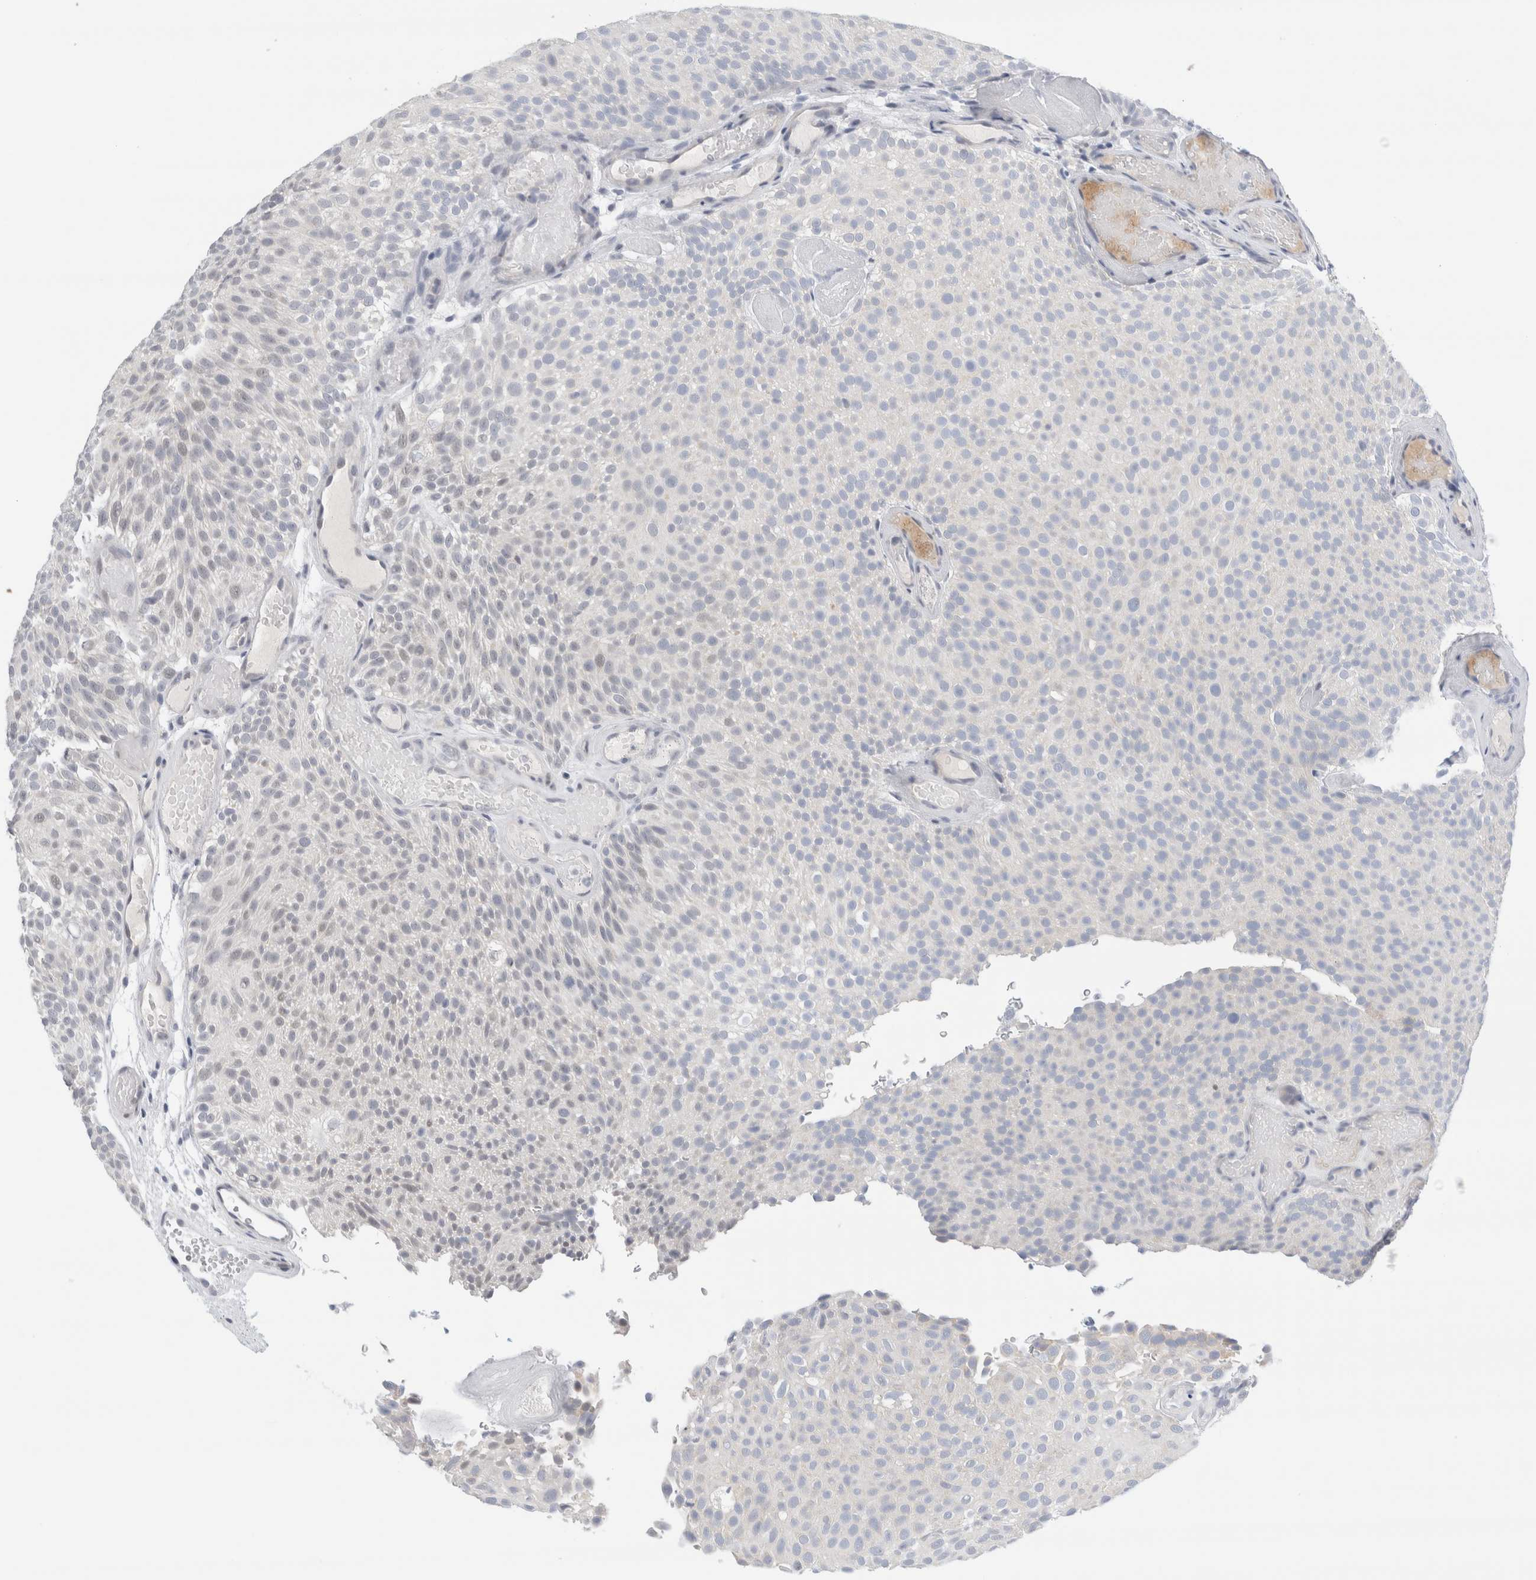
{"staining": {"intensity": "negative", "quantity": "none", "location": "none"}, "tissue": "urothelial cancer", "cell_type": "Tumor cells", "image_type": "cancer", "snomed": [{"axis": "morphology", "description": "Urothelial carcinoma, Low grade"}, {"axis": "topography", "description": "Urinary bladder"}], "caption": "DAB immunohistochemical staining of human low-grade urothelial carcinoma exhibits no significant positivity in tumor cells.", "gene": "SLC22A12", "patient": {"sex": "male", "age": 78}}